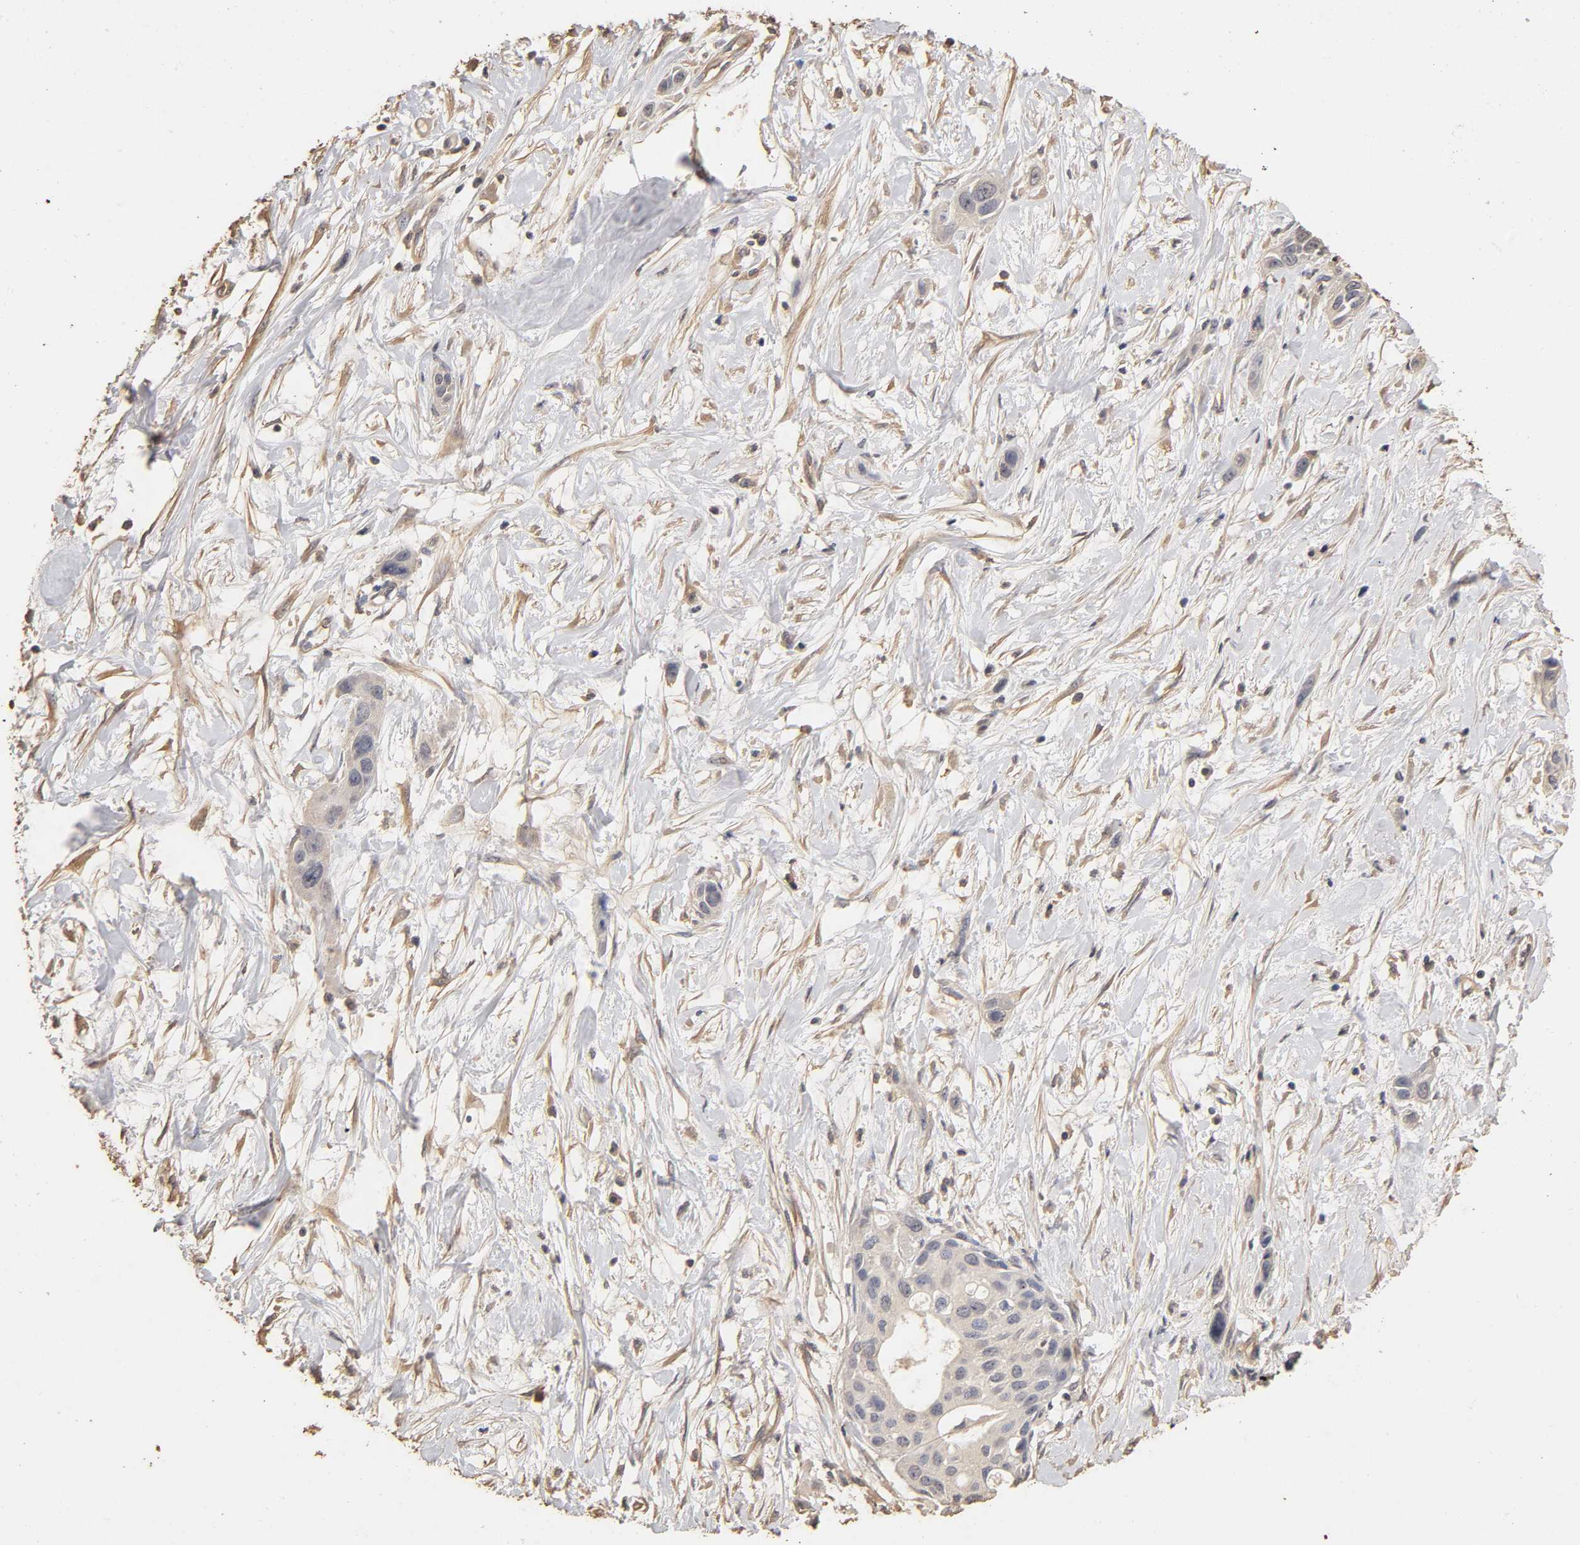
{"staining": {"intensity": "negative", "quantity": "none", "location": "none"}, "tissue": "pancreatic cancer", "cell_type": "Tumor cells", "image_type": "cancer", "snomed": [{"axis": "morphology", "description": "Adenocarcinoma, NOS"}, {"axis": "topography", "description": "Pancreas"}], "caption": "Protein analysis of pancreatic adenocarcinoma displays no significant staining in tumor cells.", "gene": "VSIG4", "patient": {"sex": "female", "age": 60}}